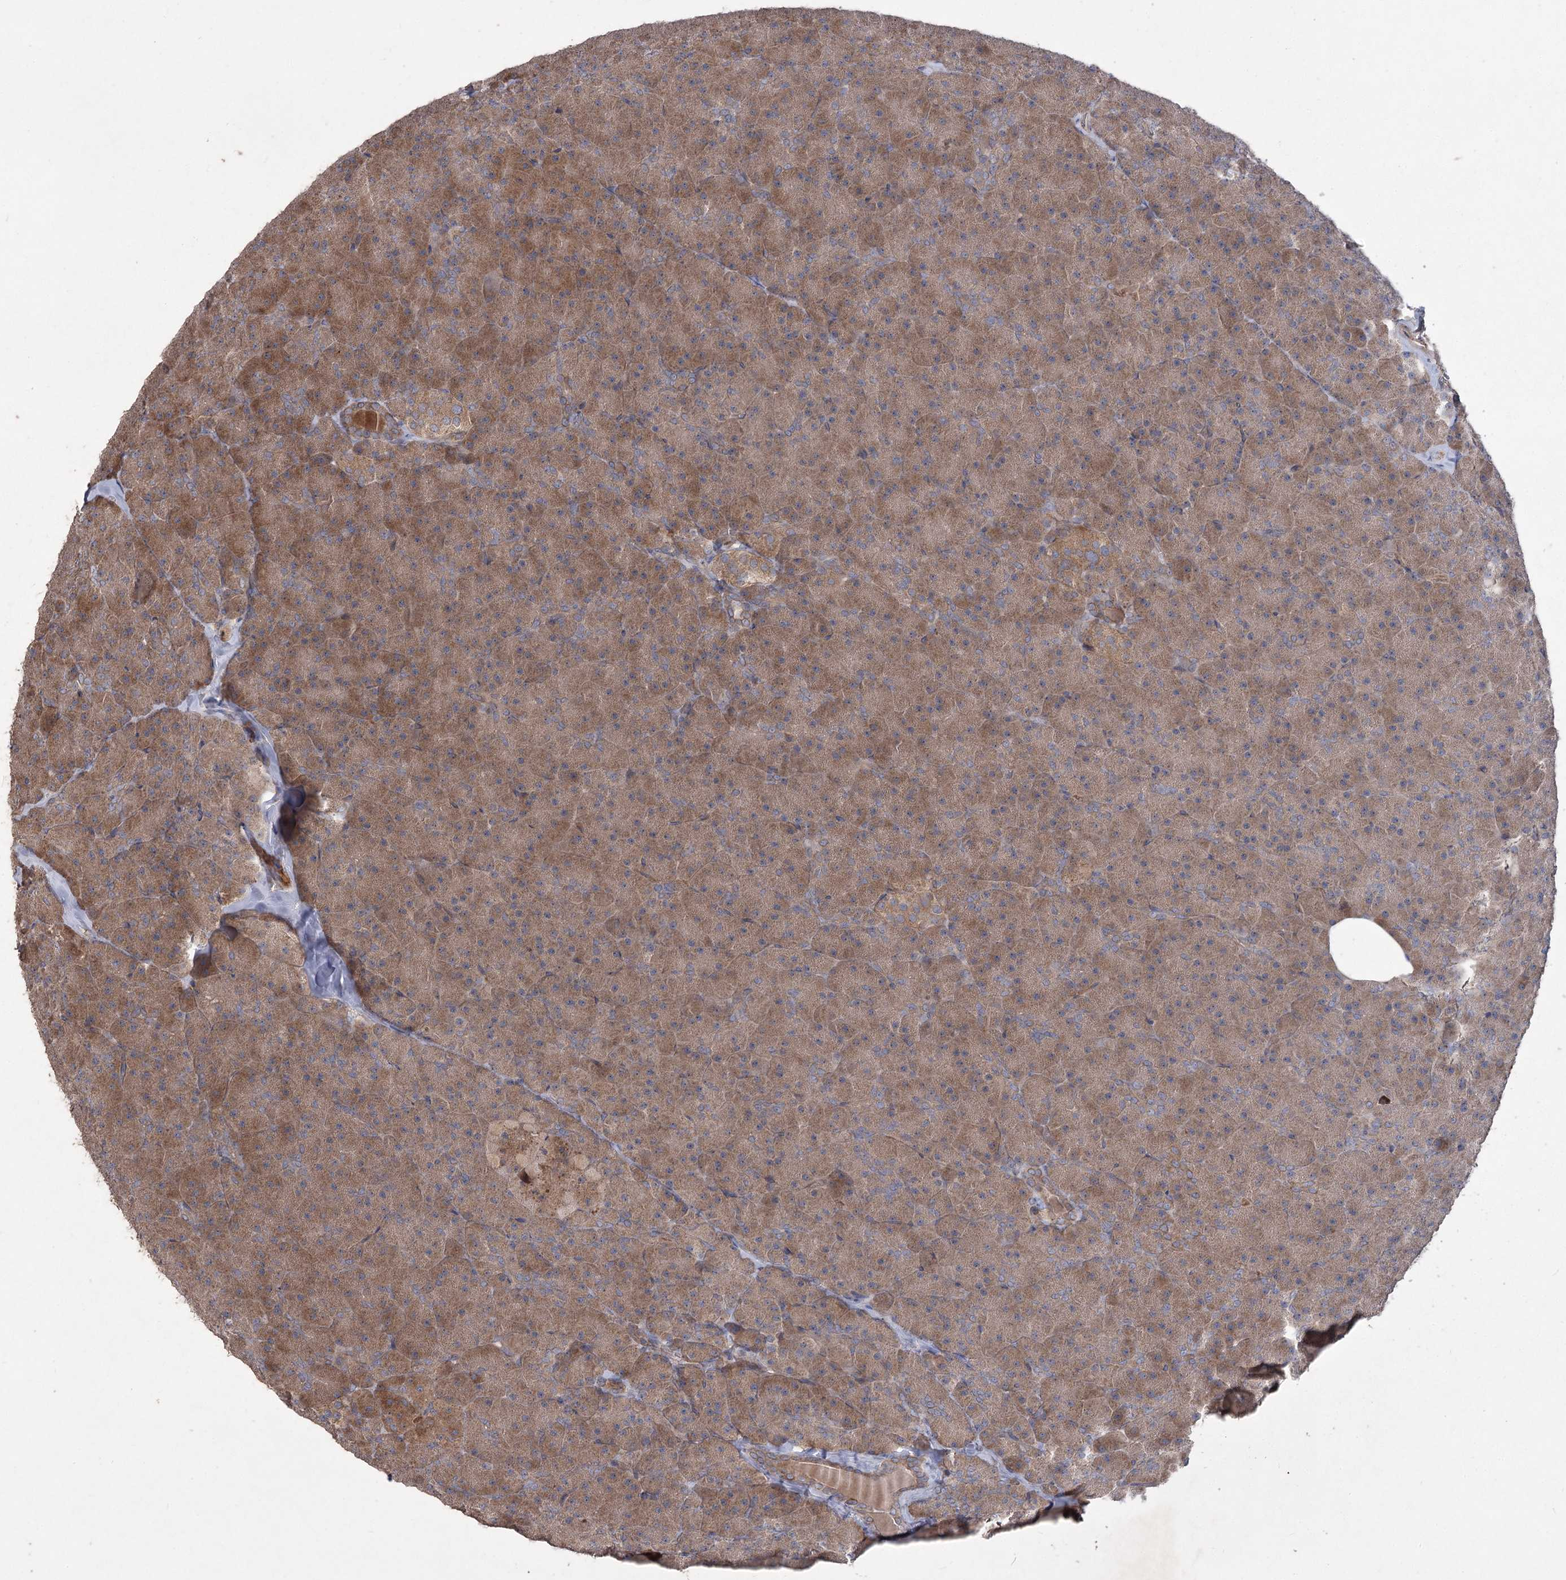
{"staining": {"intensity": "moderate", "quantity": ">75%", "location": "cytoplasmic/membranous"}, "tissue": "pancreas", "cell_type": "Exocrine glandular cells", "image_type": "normal", "snomed": [{"axis": "morphology", "description": "Normal tissue, NOS"}, {"axis": "topography", "description": "Pancreas"}], "caption": "This micrograph exhibits normal pancreas stained with immunohistochemistry to label a protein in brown. The cytoplasmic/membranous of exocrine glandular cells show moderate positivity for the protein. Nuclei are counter-stained blue.", "gene": "RIN2", "patient": {"sex": "male", "age": 36}}